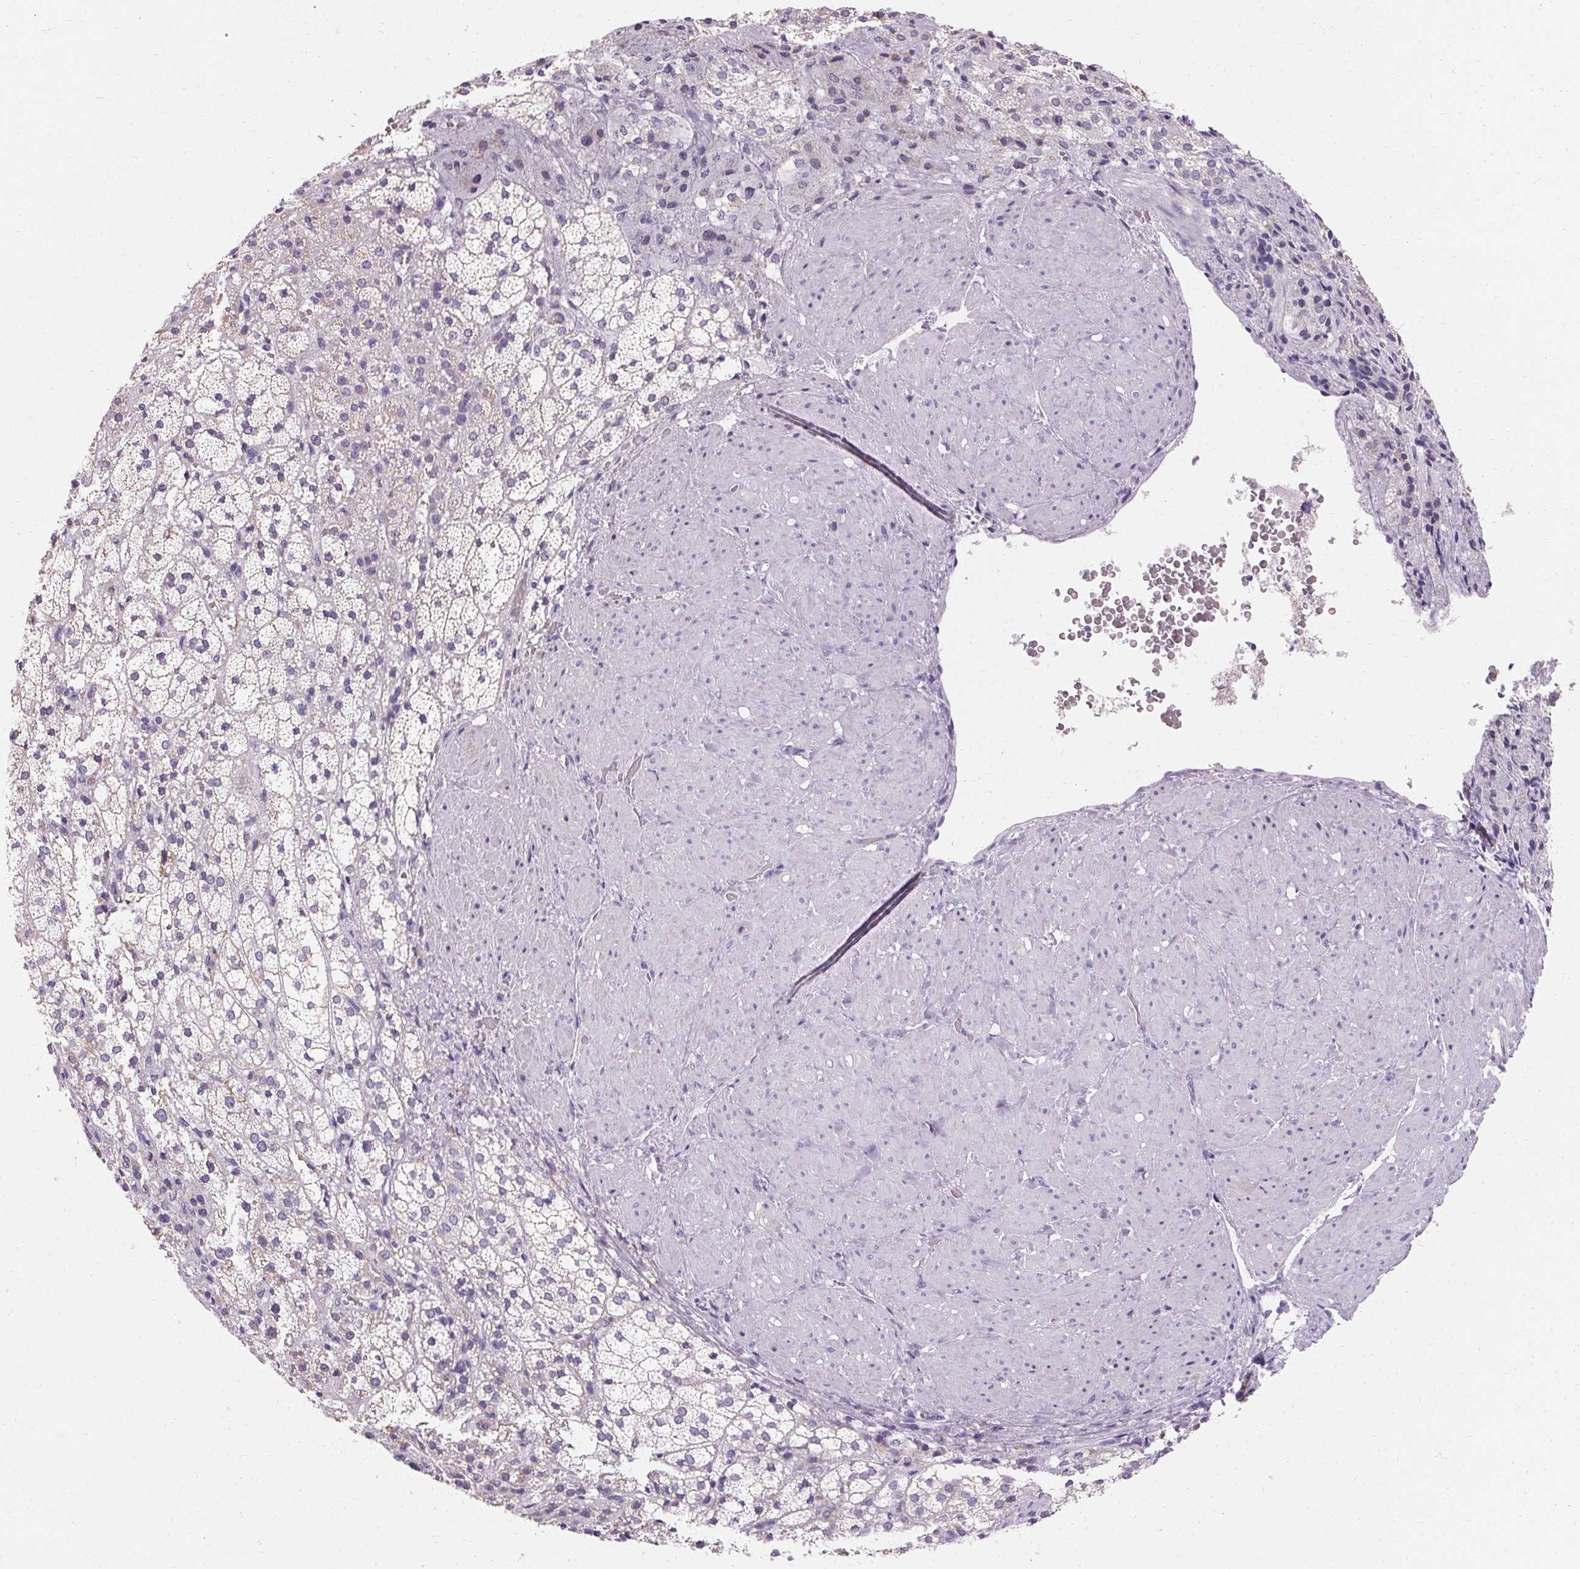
{"staining": {"intensity": "weak", "quantity": "<25%", "location": "cytoplasmic/membranous"}, "tissue": "adrenal gland", "cell_type": "Glandular cells", "image_type": "normal", "snomed": [{"axis": "morphology", "description": "Normal tissue, NOS"}, {"axis": "topography", "description": "Adrenal gland"}], "caption": "DAB (3,3'-diaminobenzidine) immunohistochemical staining of unremarkable human adrenal gland demonstrates no significant expression in glandular cells. (Immunohistochemistry (ihc), brightfield microscopy, high magnification).", "gene": "ASGR2", "patient": {"sex": "male", "age": 53}}